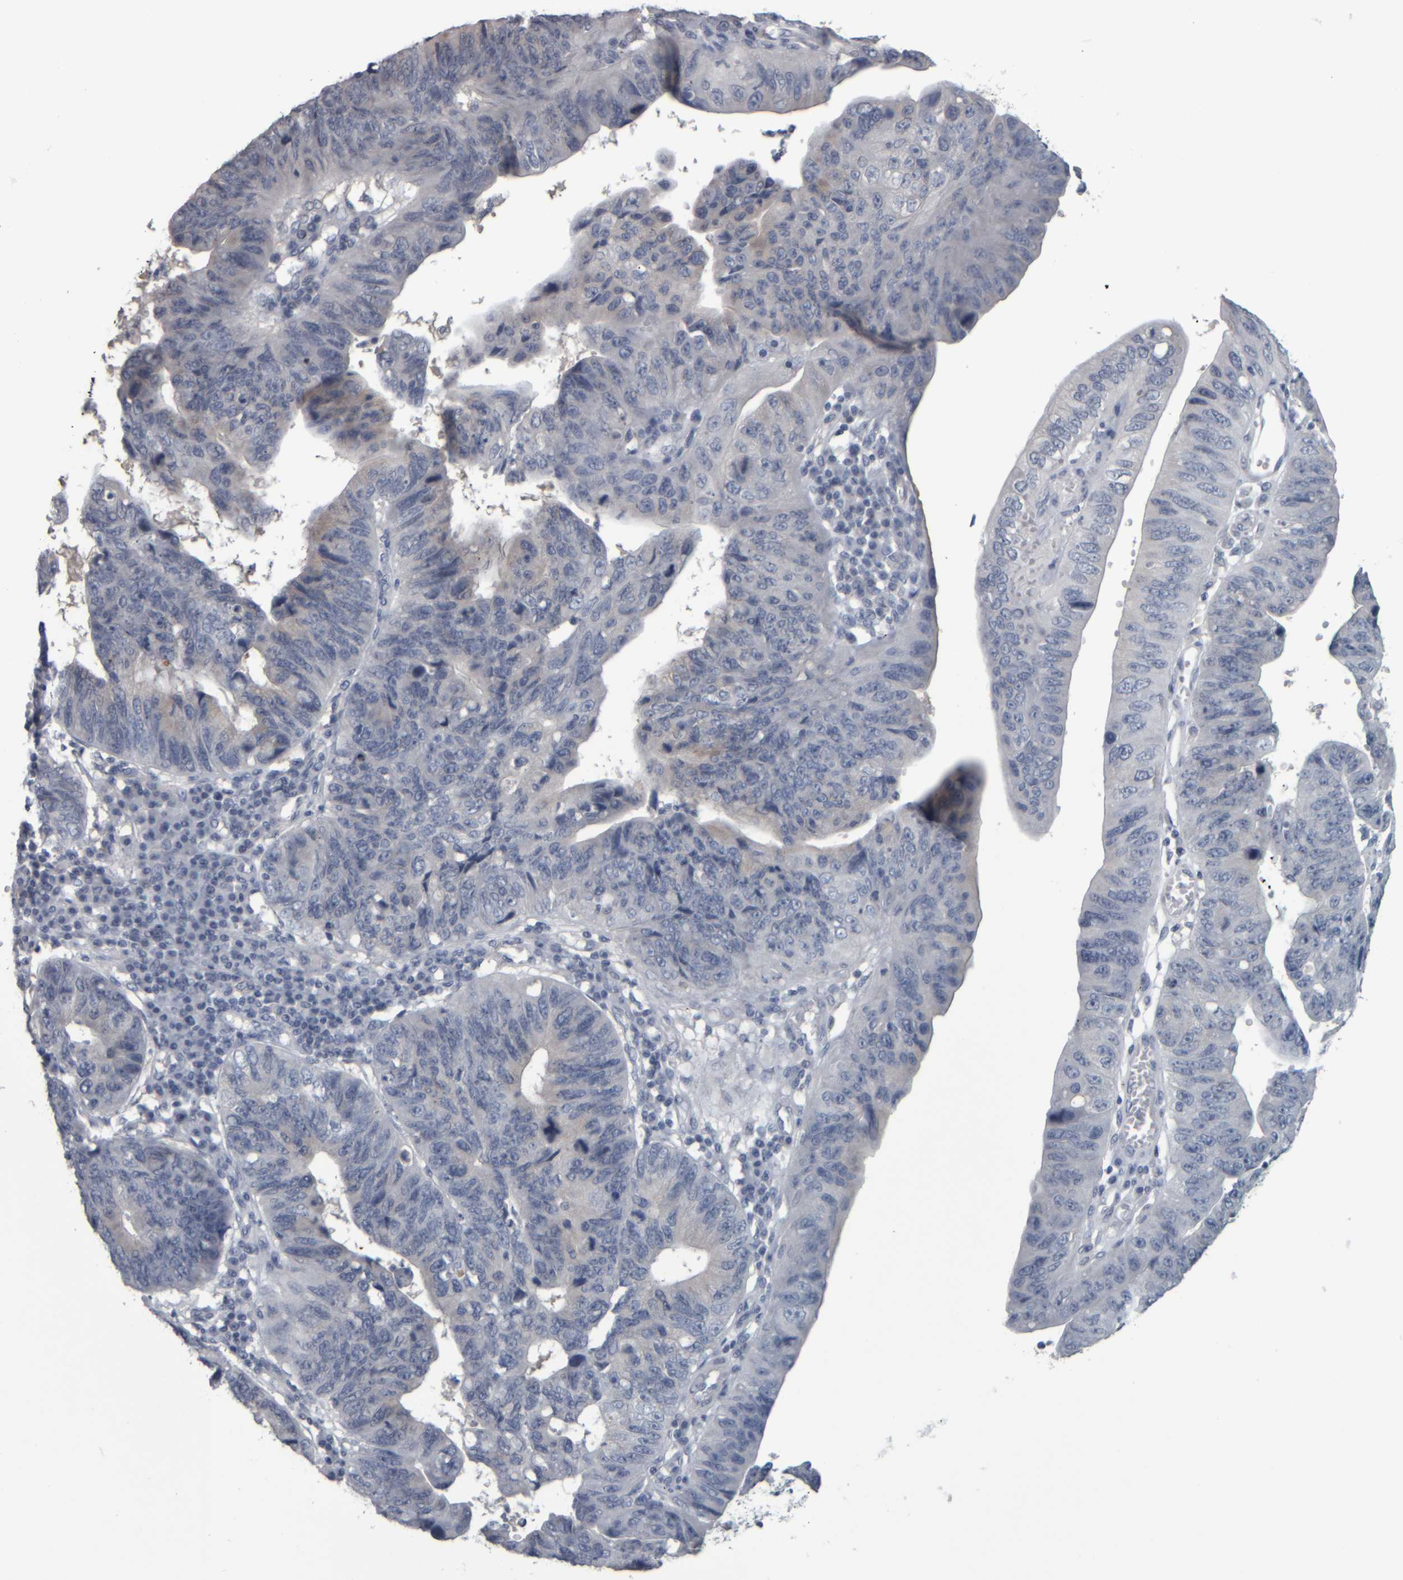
{"staining": {"intensity": "negative", "quantity": "none", "location": "none"}, "tissue": "stomach cancer", "cell_type": "Tumor cells", "image_type": "cancer", "snomed": [{"axis": "morphology", "description": "Adenocarcinoma, NOS"}, {"axis": "topography", "description": "Stomach"}], "caption": "Immunohistochemical staining of adenocarcinoma (stomach) exhibits no significant staining in tumor cells.", "gene": "CAVIN4", "patient": {"sex": "male", "age": 59}}